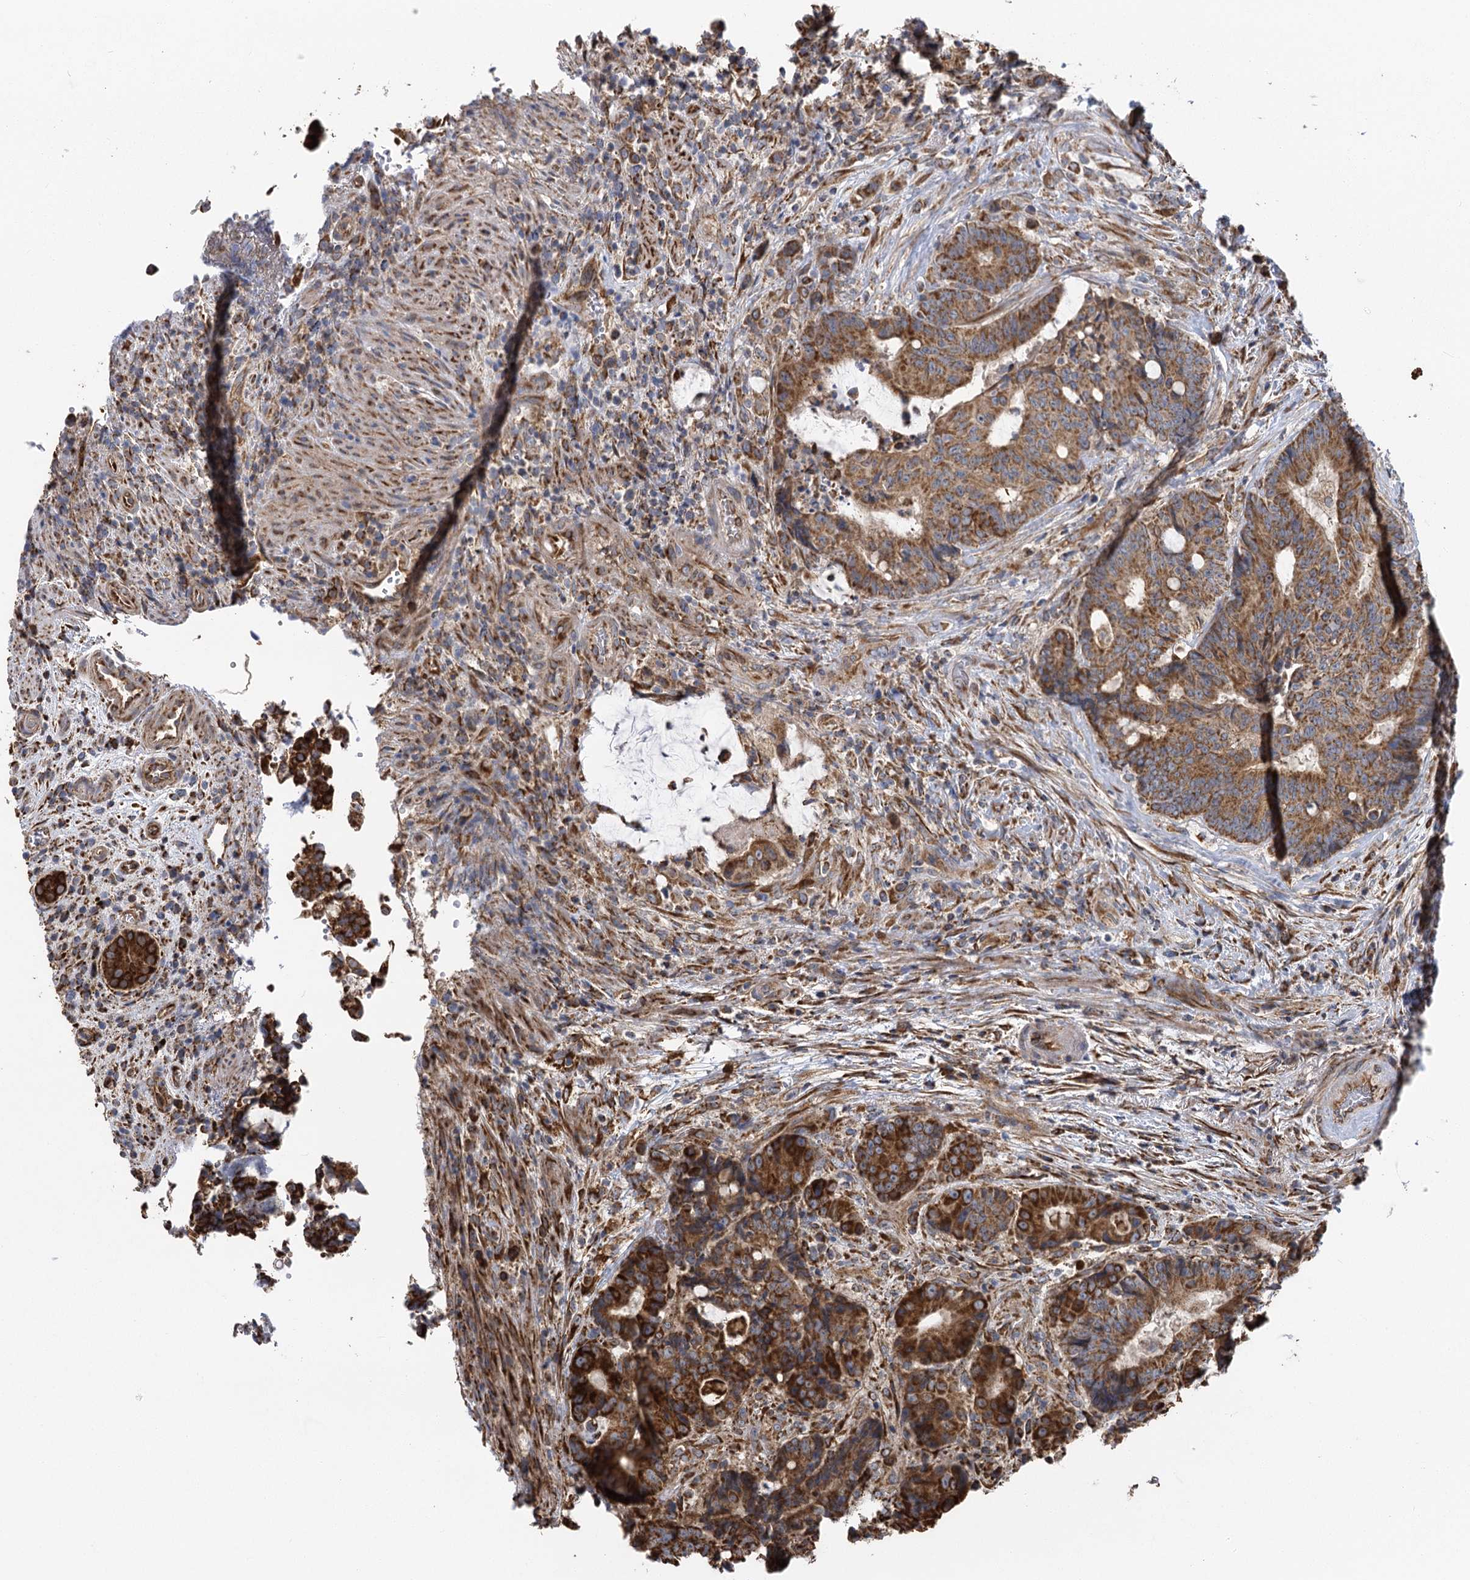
{"staining": {"intensity": "moderate", "quantity": ">75%", "location": "cytoplasmic/membranous"}, "tissue": "colorectal cancer", "cell_type": "Tumor cells", "image_type": "cancer", "snomed": [{"axis": "morphology", "description": "Adenocarcinoma, NOS"}, {"axis": "topography", "description": "Rectum"}], "caption": "DAB immunohistochemical staining of colorectal cancer demonstrates moderate cytoplasmic/membranous protein positivity in approximately >75% of tumor cells.", "gene": "IL11RA", "patient": {"sex": "male", "age": 69}}